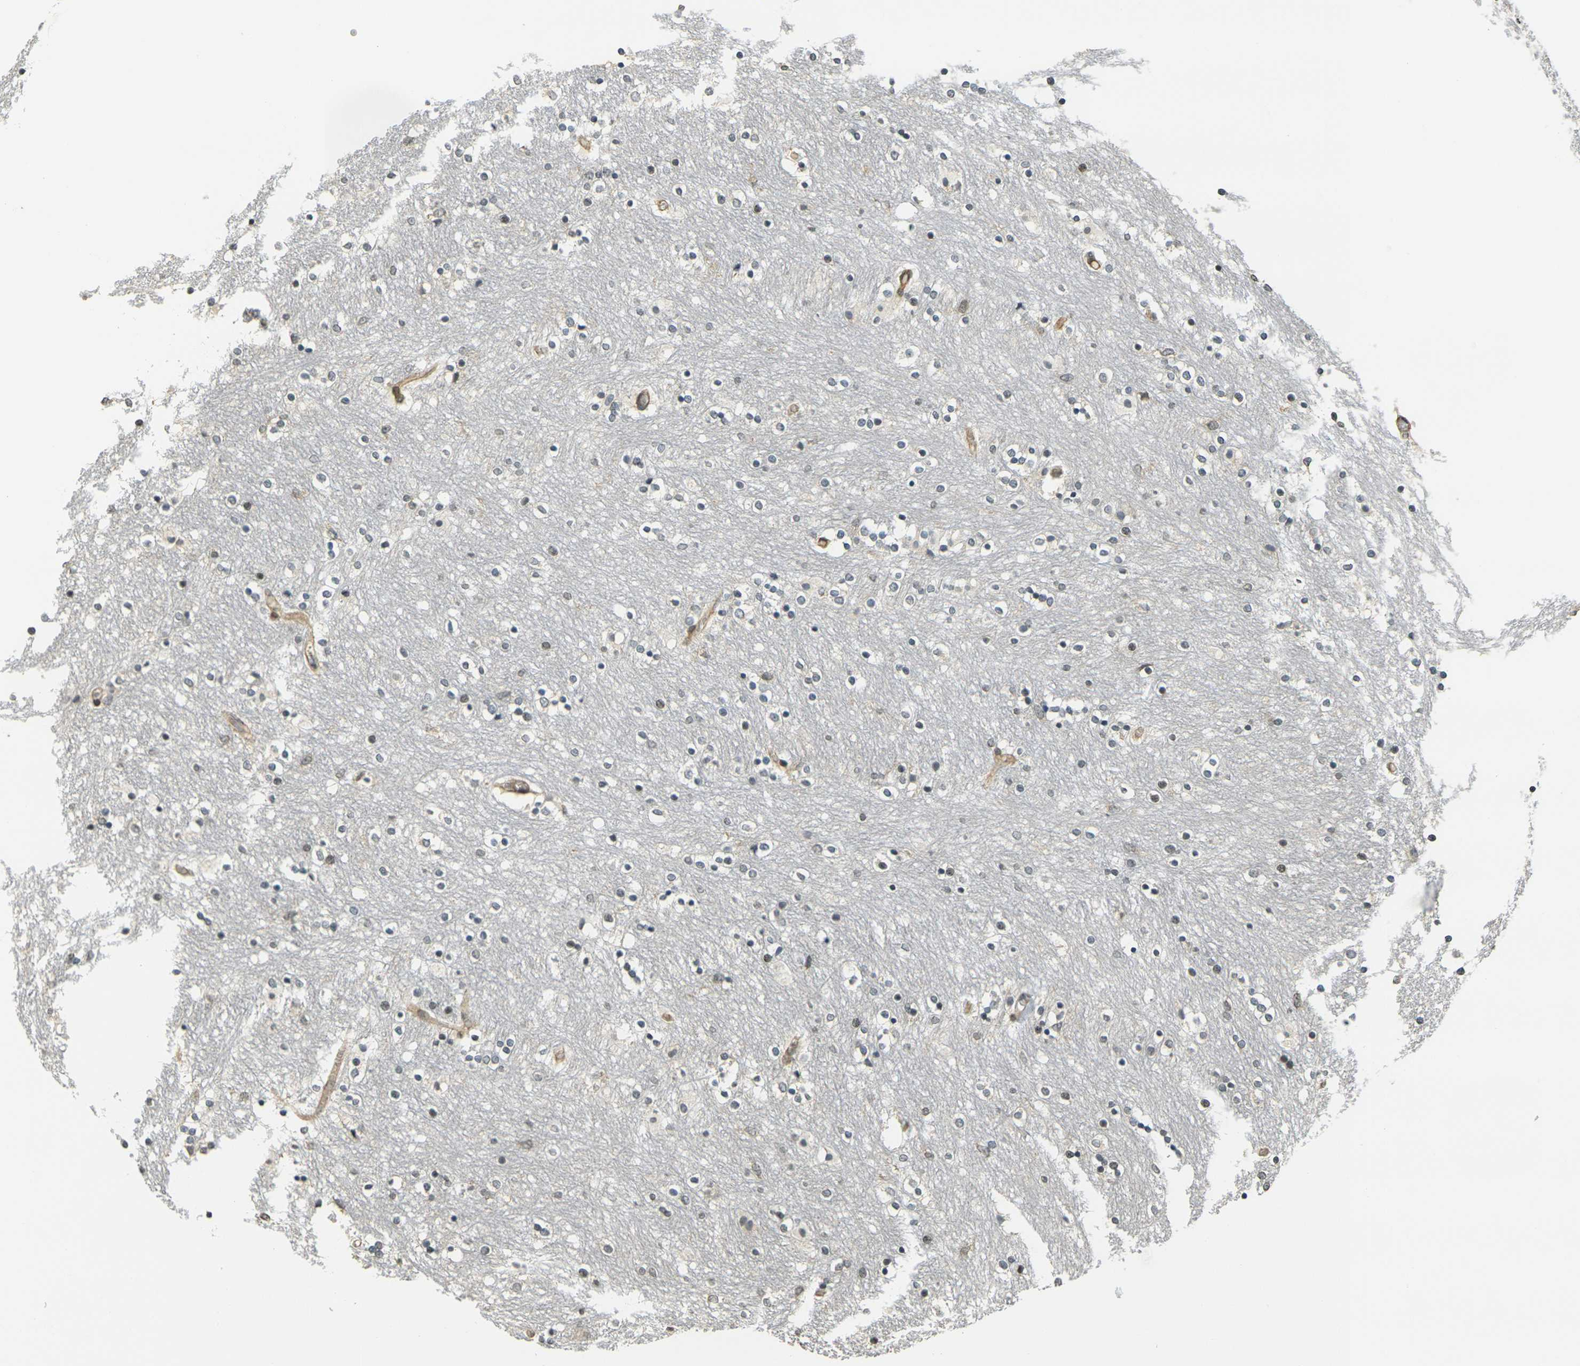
{"staining": {"intensity": "moderate", "quantity": "<25%", "location": "cytoplasmic/membranous,nuclear"}, "tissue": "caudate", "cell_type": "Glial cells", "image_type": "normal", "snomed": [{"axis": "morphology", "description": "Normal tissue, NOS"}, {"axis": "topography", "description": "Lateral ventricle wall"}], "caption": "Caudate stained with DAB immunohistochemistry displays low levels of moderate cytoplasmic/membranous,nuclear positivity in about <25% of glial cells.", "gene": "CAST", "patient": {"sex": "female", "age": 54}}